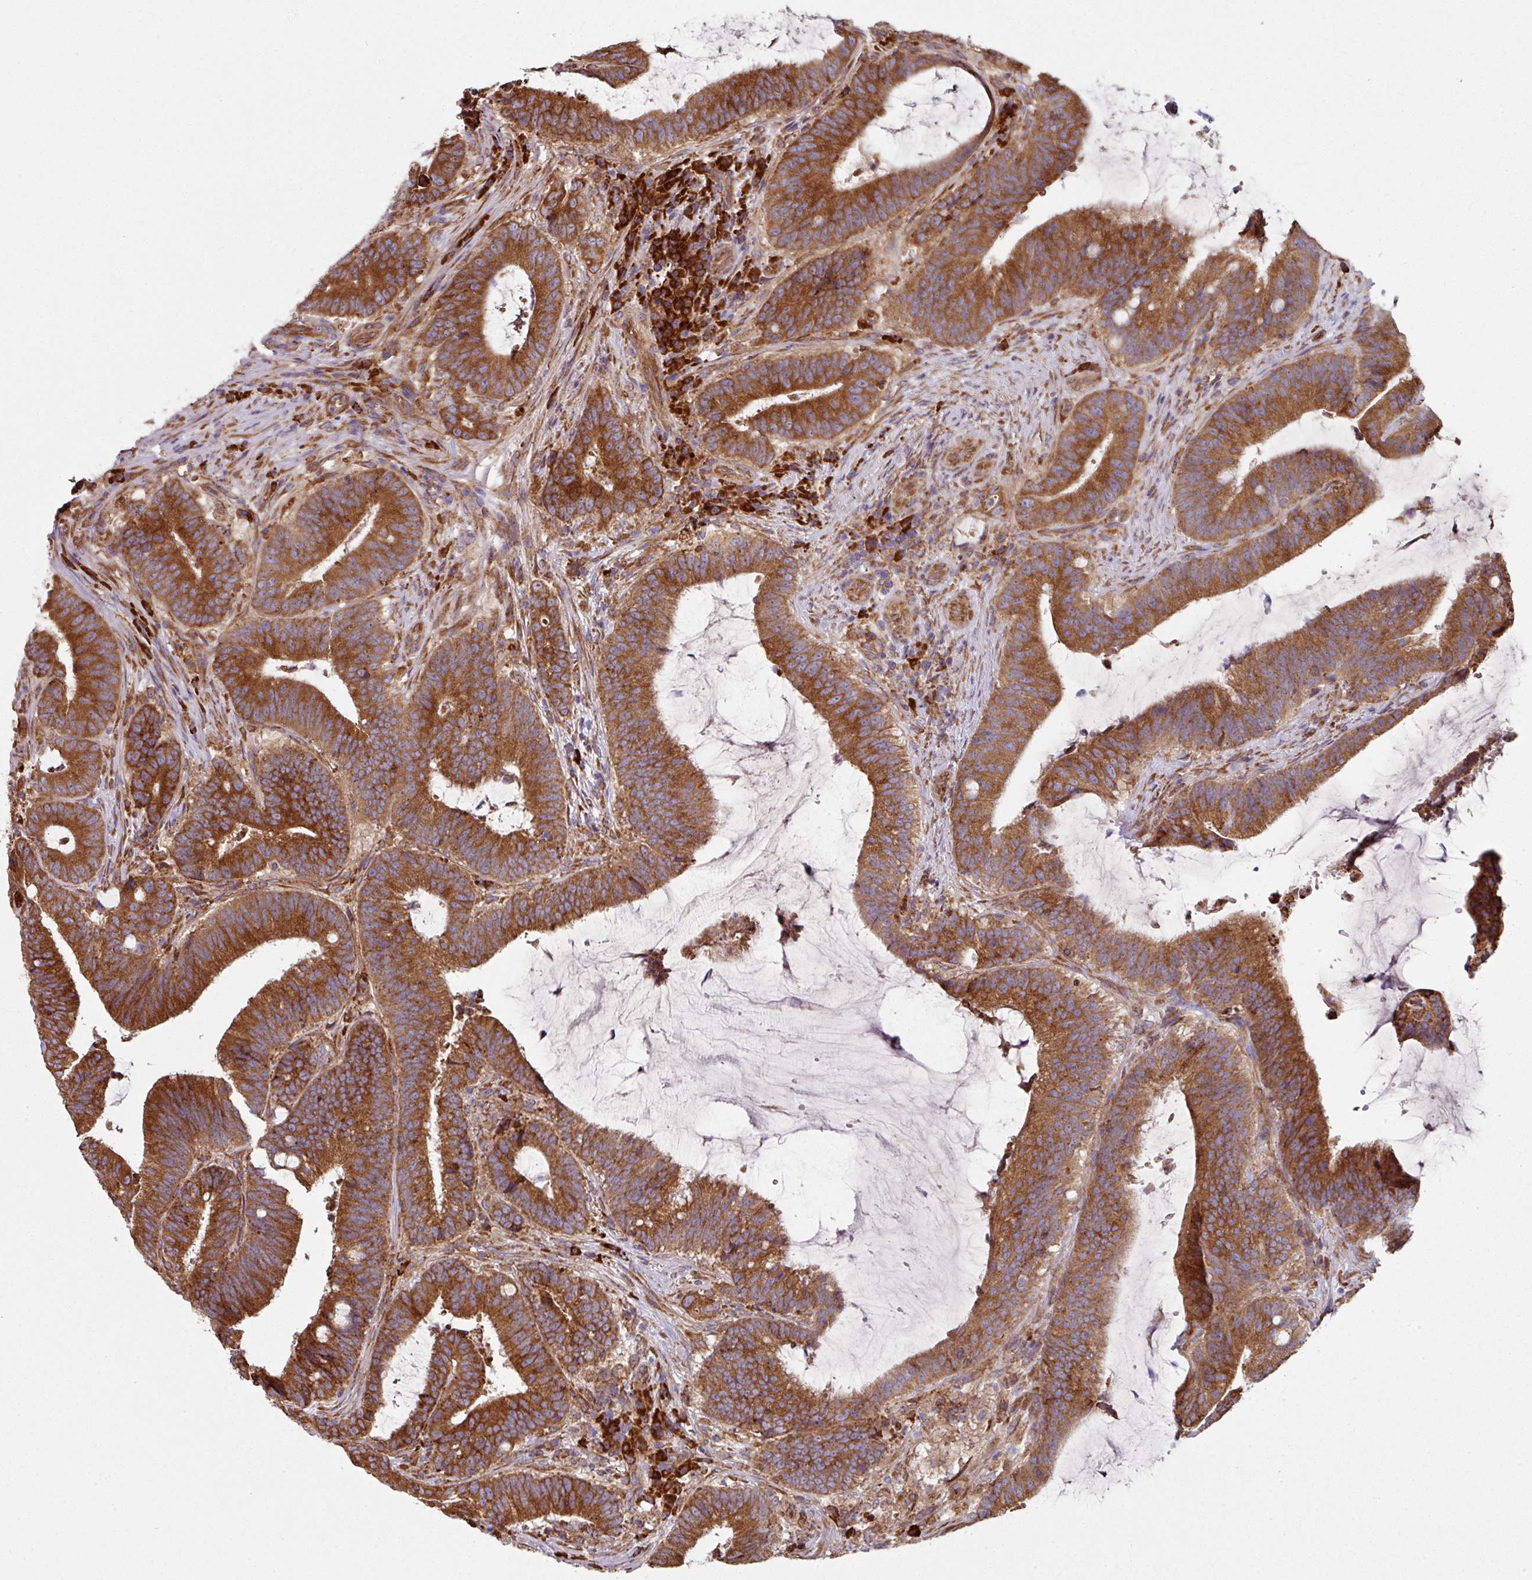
{"staining": {"intensity": "strong", "quantity": ">75%", "location": "cytoplasmic/membranous"}, "tissue": "colorectal cancer", "cell_type": "Tumor cells", "image_type": "cancer", "snomed": [{"axis": "morphology", "description": "Adenocarcinoma, NOS"}, {"axis": "topography", "description": "Colon"}], "caption": "Colorectal cancer tissue displays strong cytoplasmic/membranous positivity in approximately >75% of tumor cells, visualized by immunohistochemistry.", "gene": "FAT4", "patient": {"sex": "female", "age": 43}}